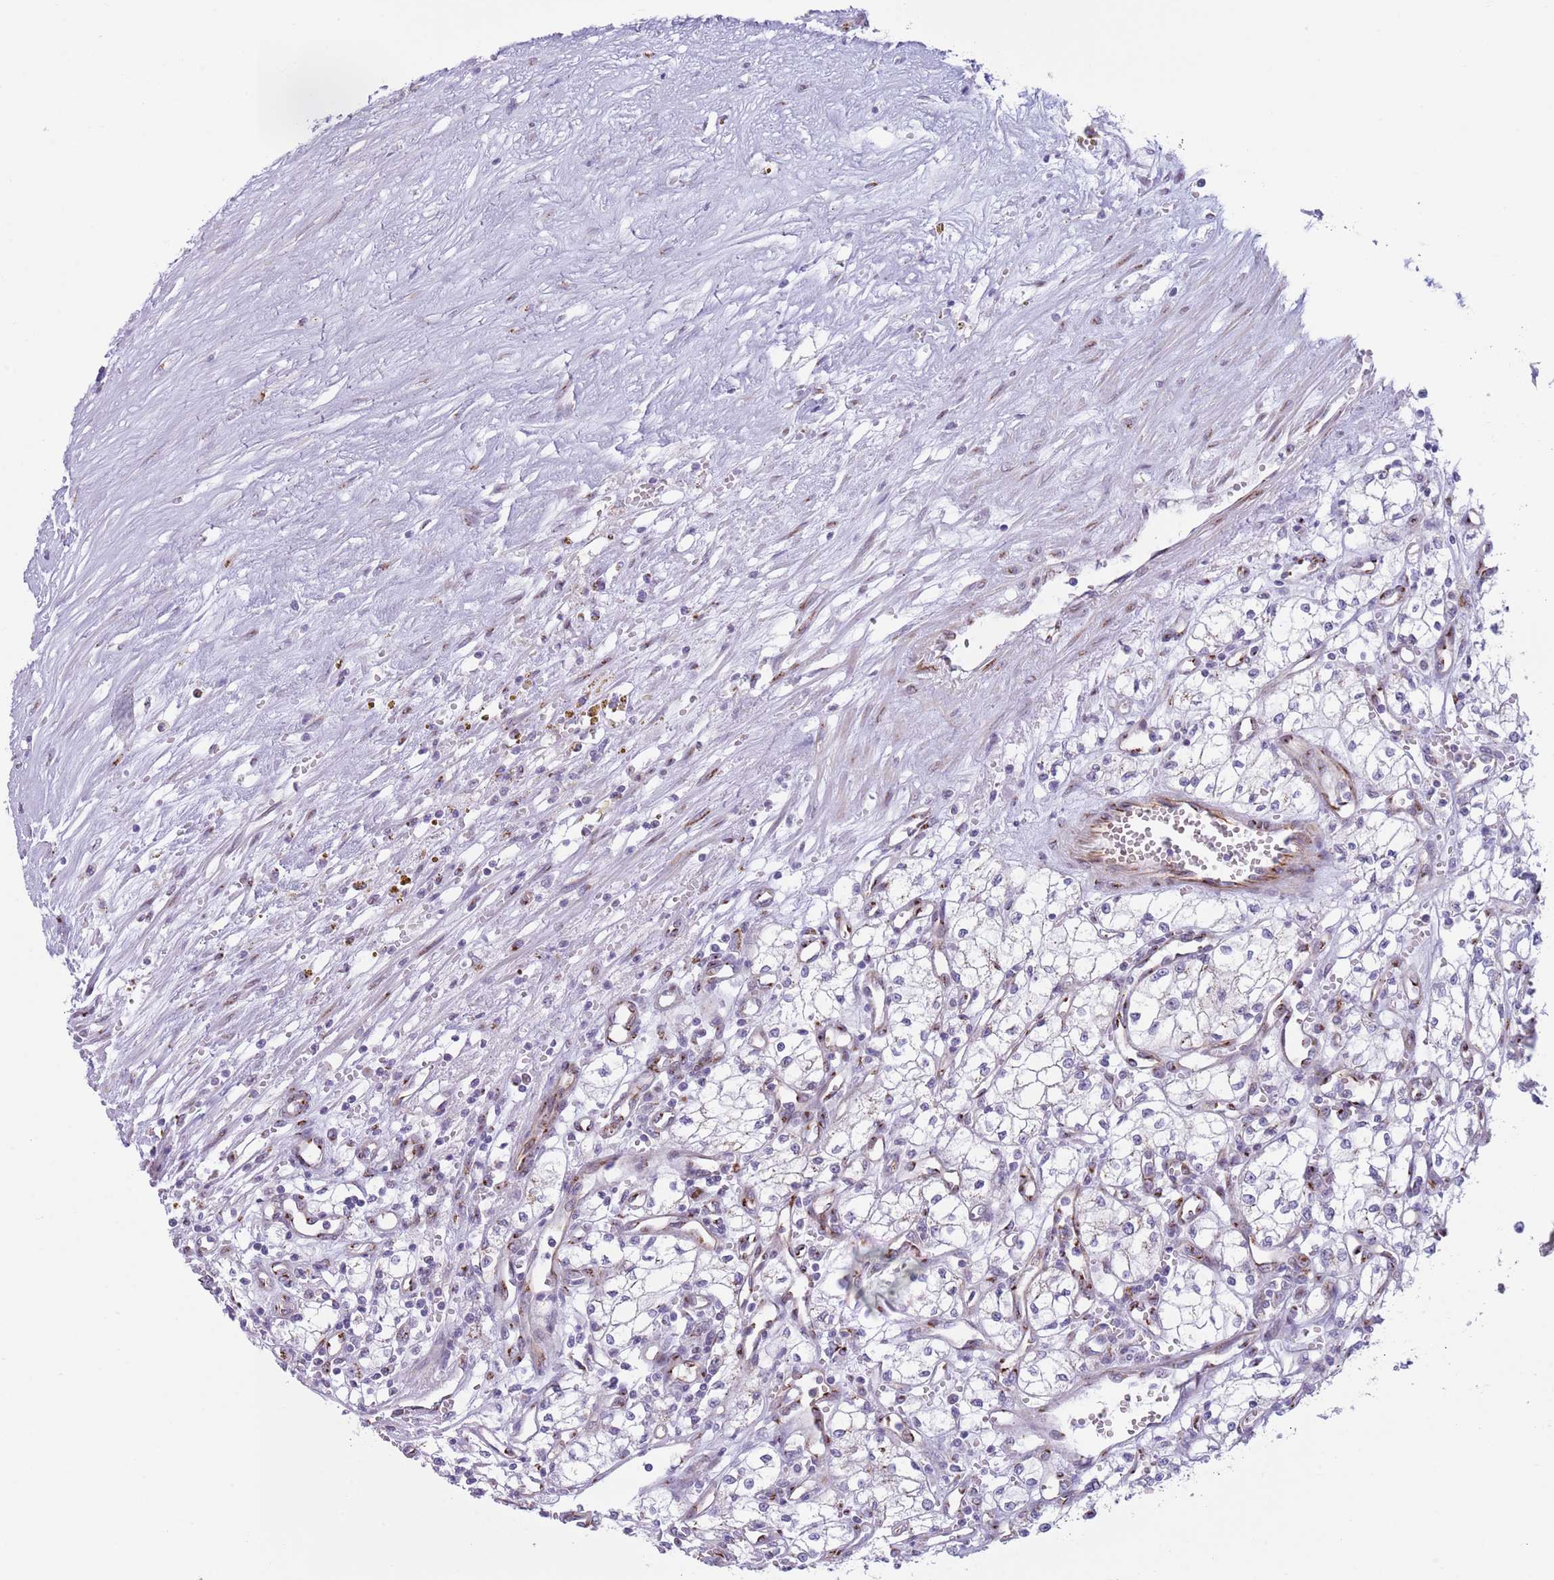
{"staining": {"intensity": "negative", "quantity": "none", "location": "none"}, "tissue": "renal cancer", "cell_type": "Tumor cells", "image_type": "cancer", "snomed": [{"axis": "morphology", "description": "Adenocarcinoma, NOS"}, {"axis": "topography", "description": "Kidney"}], "caption": "Immunohistochemistry histopathology image of human renal adenocarcinoma stained for a protein (brown), which demonstrates no staining in tumor cells.", "gene": "C20orf96", "patient": {"sex": "male", "age": 59}}